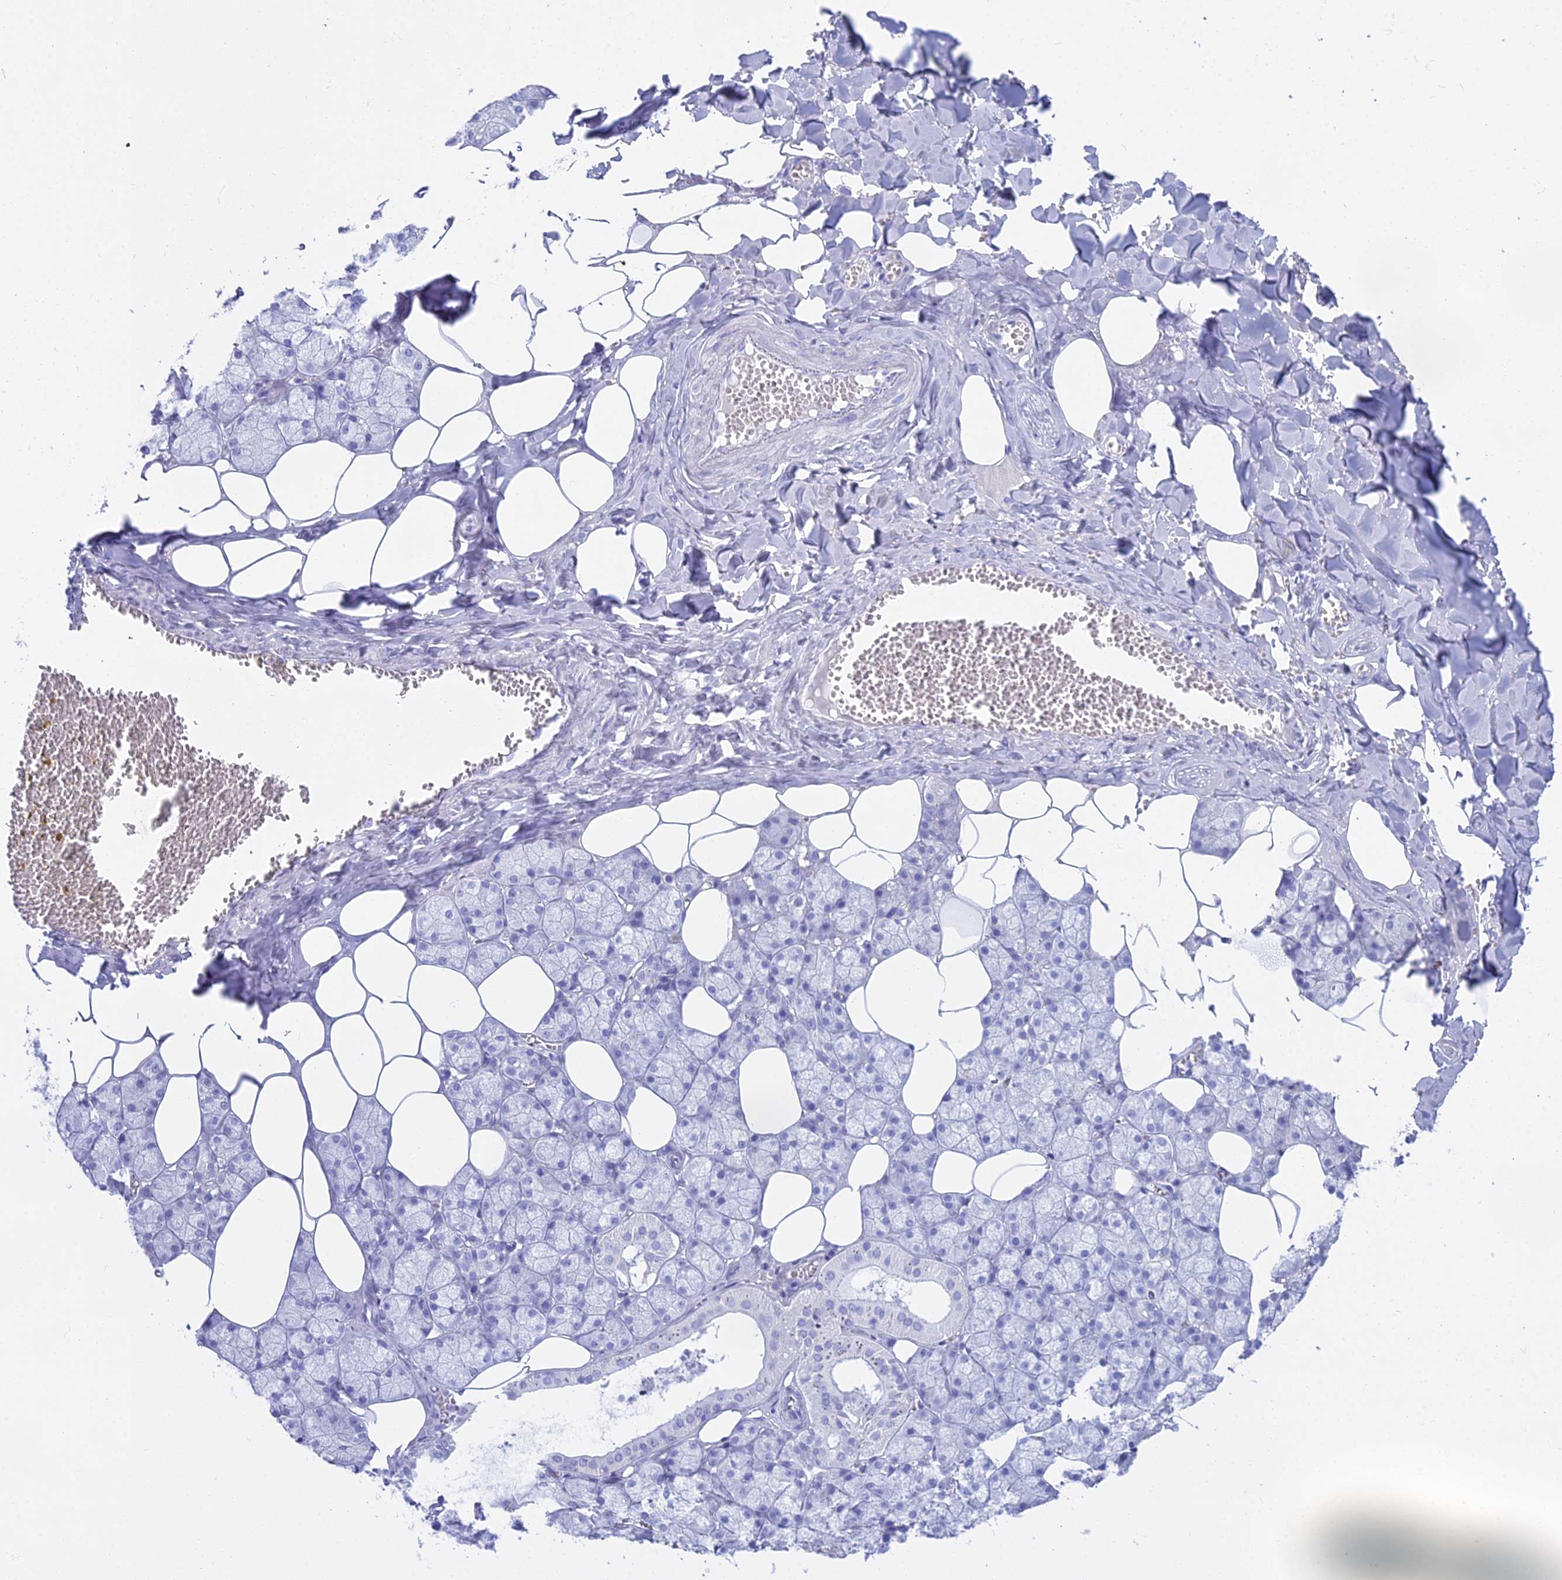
{"staining": {"intensity": "negative", "quantity": "none", "location": "none"}, "tissue": "salivary gland", "cell_type": "Glandular cells", "image_type": "normal", "snomed": [{"axis": "morphology", "description": "Normal tissue, NOS"}, {"axis": "topography", "description": "Salivary gland"}], "caption": "Immunohistochemical staining of normal salivary gland displays no significant staining in glandular cells.", "gene": "CGB1", "patient": {"sex": "male", "age": 62}}